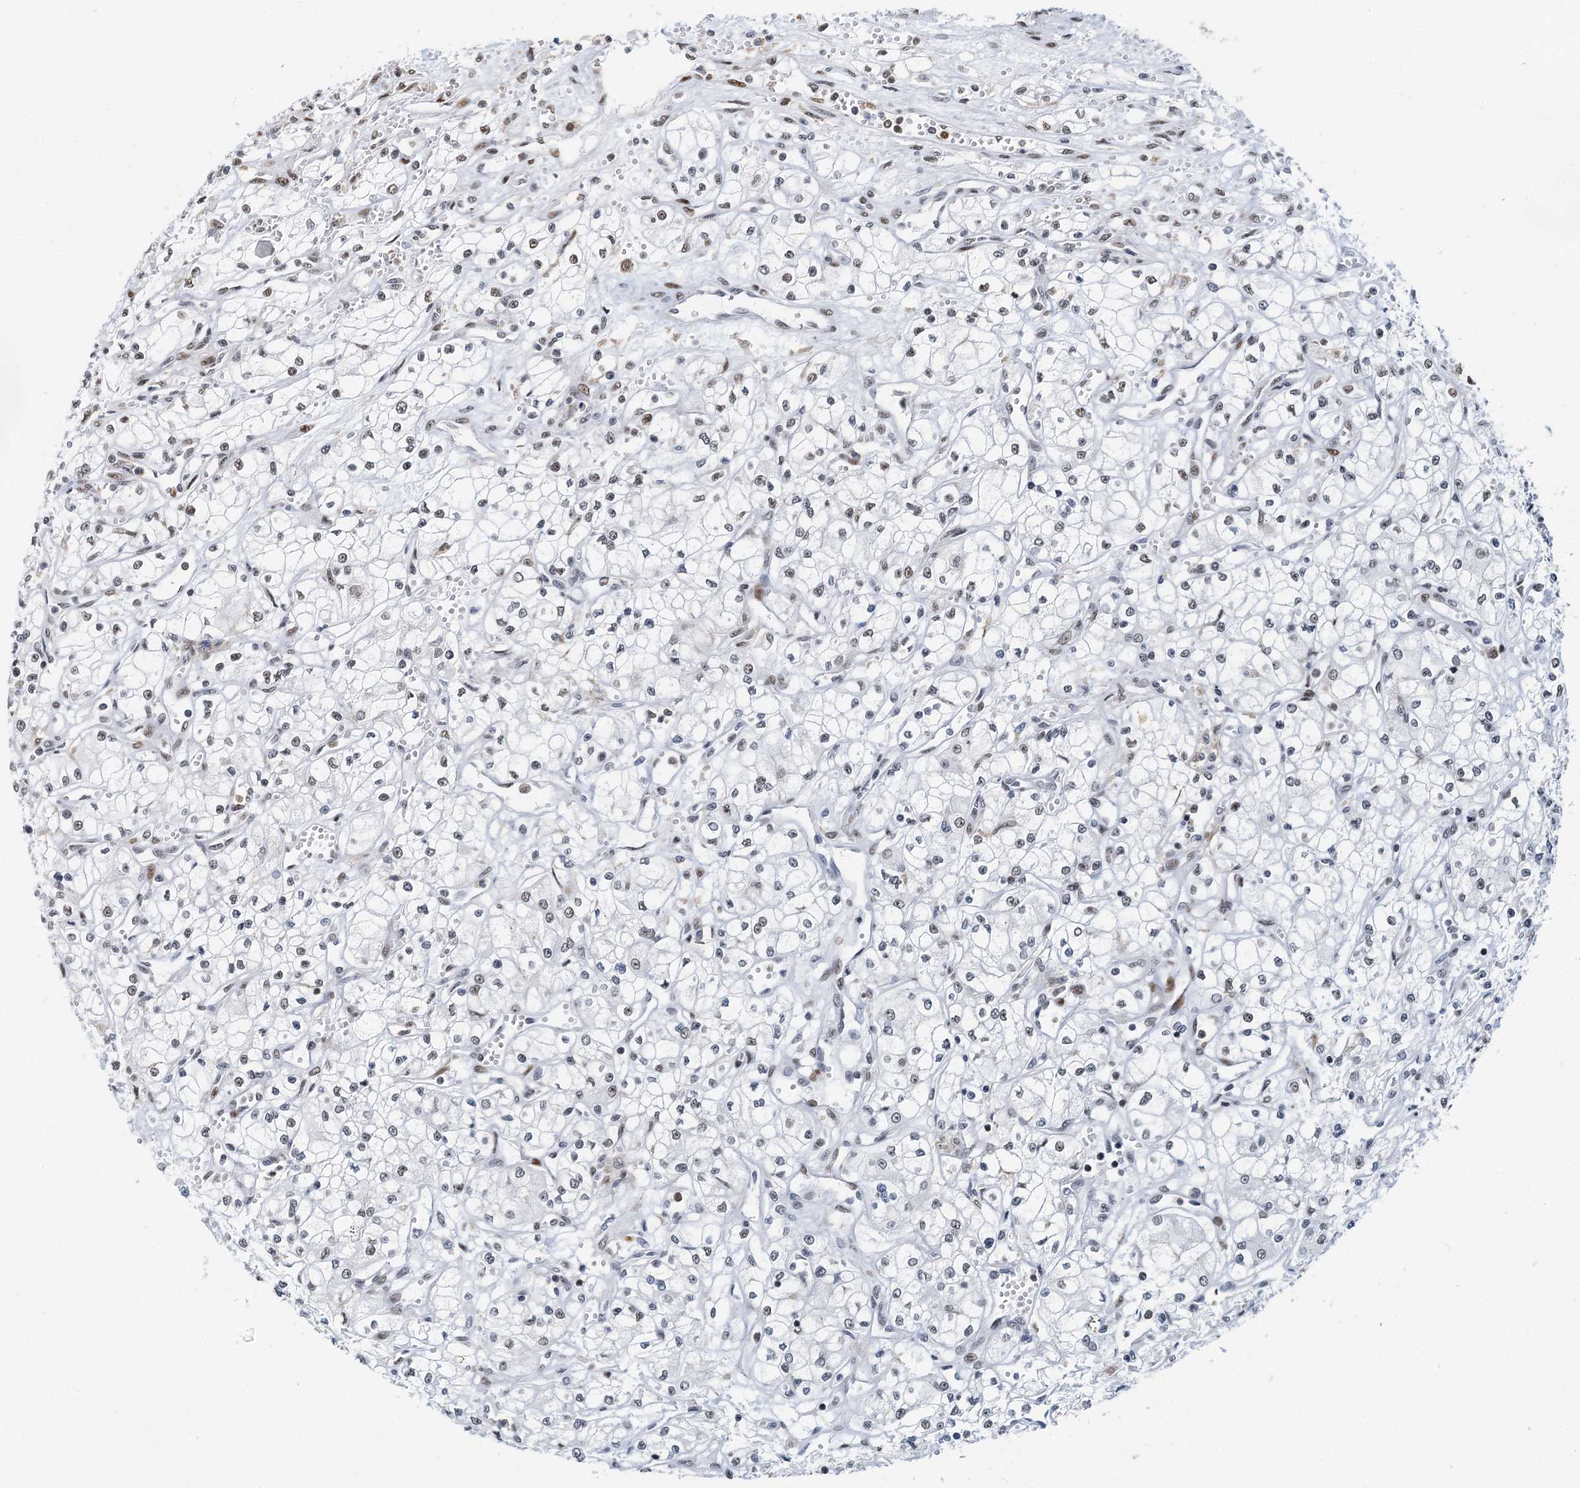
{"staining": {"intensity": "weak", "quantity": "<25%", "location": "nuclear"}, "tissue": "renal cancer", "cell_type": "Tumor cells", "image_type": "cancer", "snomed": [{"axis": "morphology", "description": "Adenocarcinoma, NOS"}, {"axis": "topography", "description": "Kidney"}], "caption": "Immunohistochemistry (IHC) photomicrograph of neoplastic tissue: adenocarcinoma (renal) stained with DAB (3,3'-diaminobenzidine) exhibits no significant protein staining in tumor cells. (DAB (3,3'-diaminobenzidine) immunohistochemistry (IHC), high magnification).", "gene": "RBM26", "patient": {"sex": "male", "age": 59}}